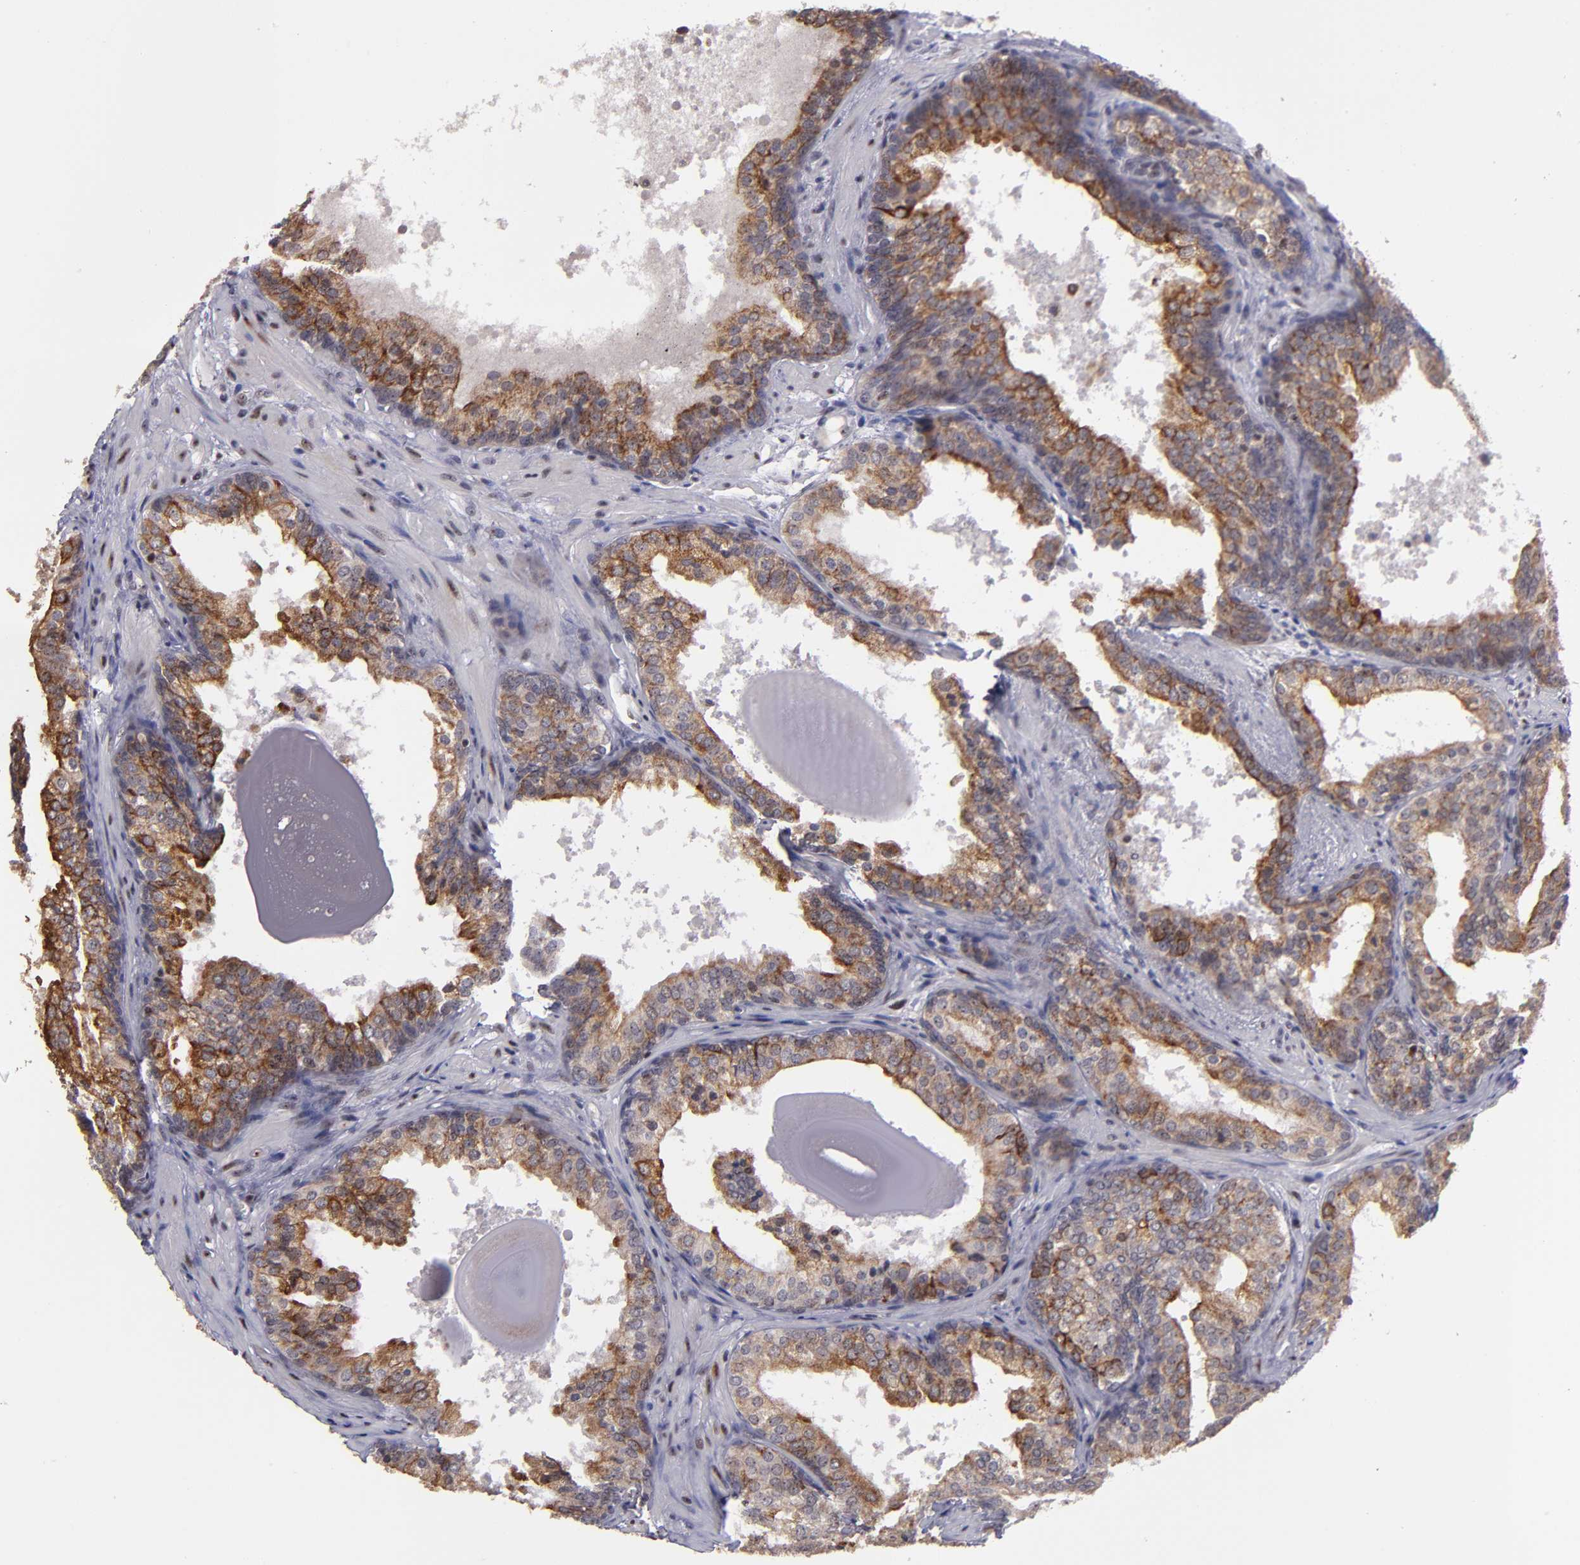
{"staining": {"intensity": "moderate", "quantity": "25%-75%", "location": "cytoplasmic/membranous"}, "tissue": "prostate cancer", "cell_type": "Tumor cells", "image_type": "cancer", "snomed": [{"axis": "morphology", "description": "Adenocarcinoma, Low grade"}, {"axis": "topography", "description": "Prostate"}], "caption": "Immunohistochemical staining of prostate cancer displays moderate cytoplasmic/membranous protein staining in about 25%-75% of tumor cells.", "gene": "DDX24", "patient": {"sex": "male", "age": 69}}